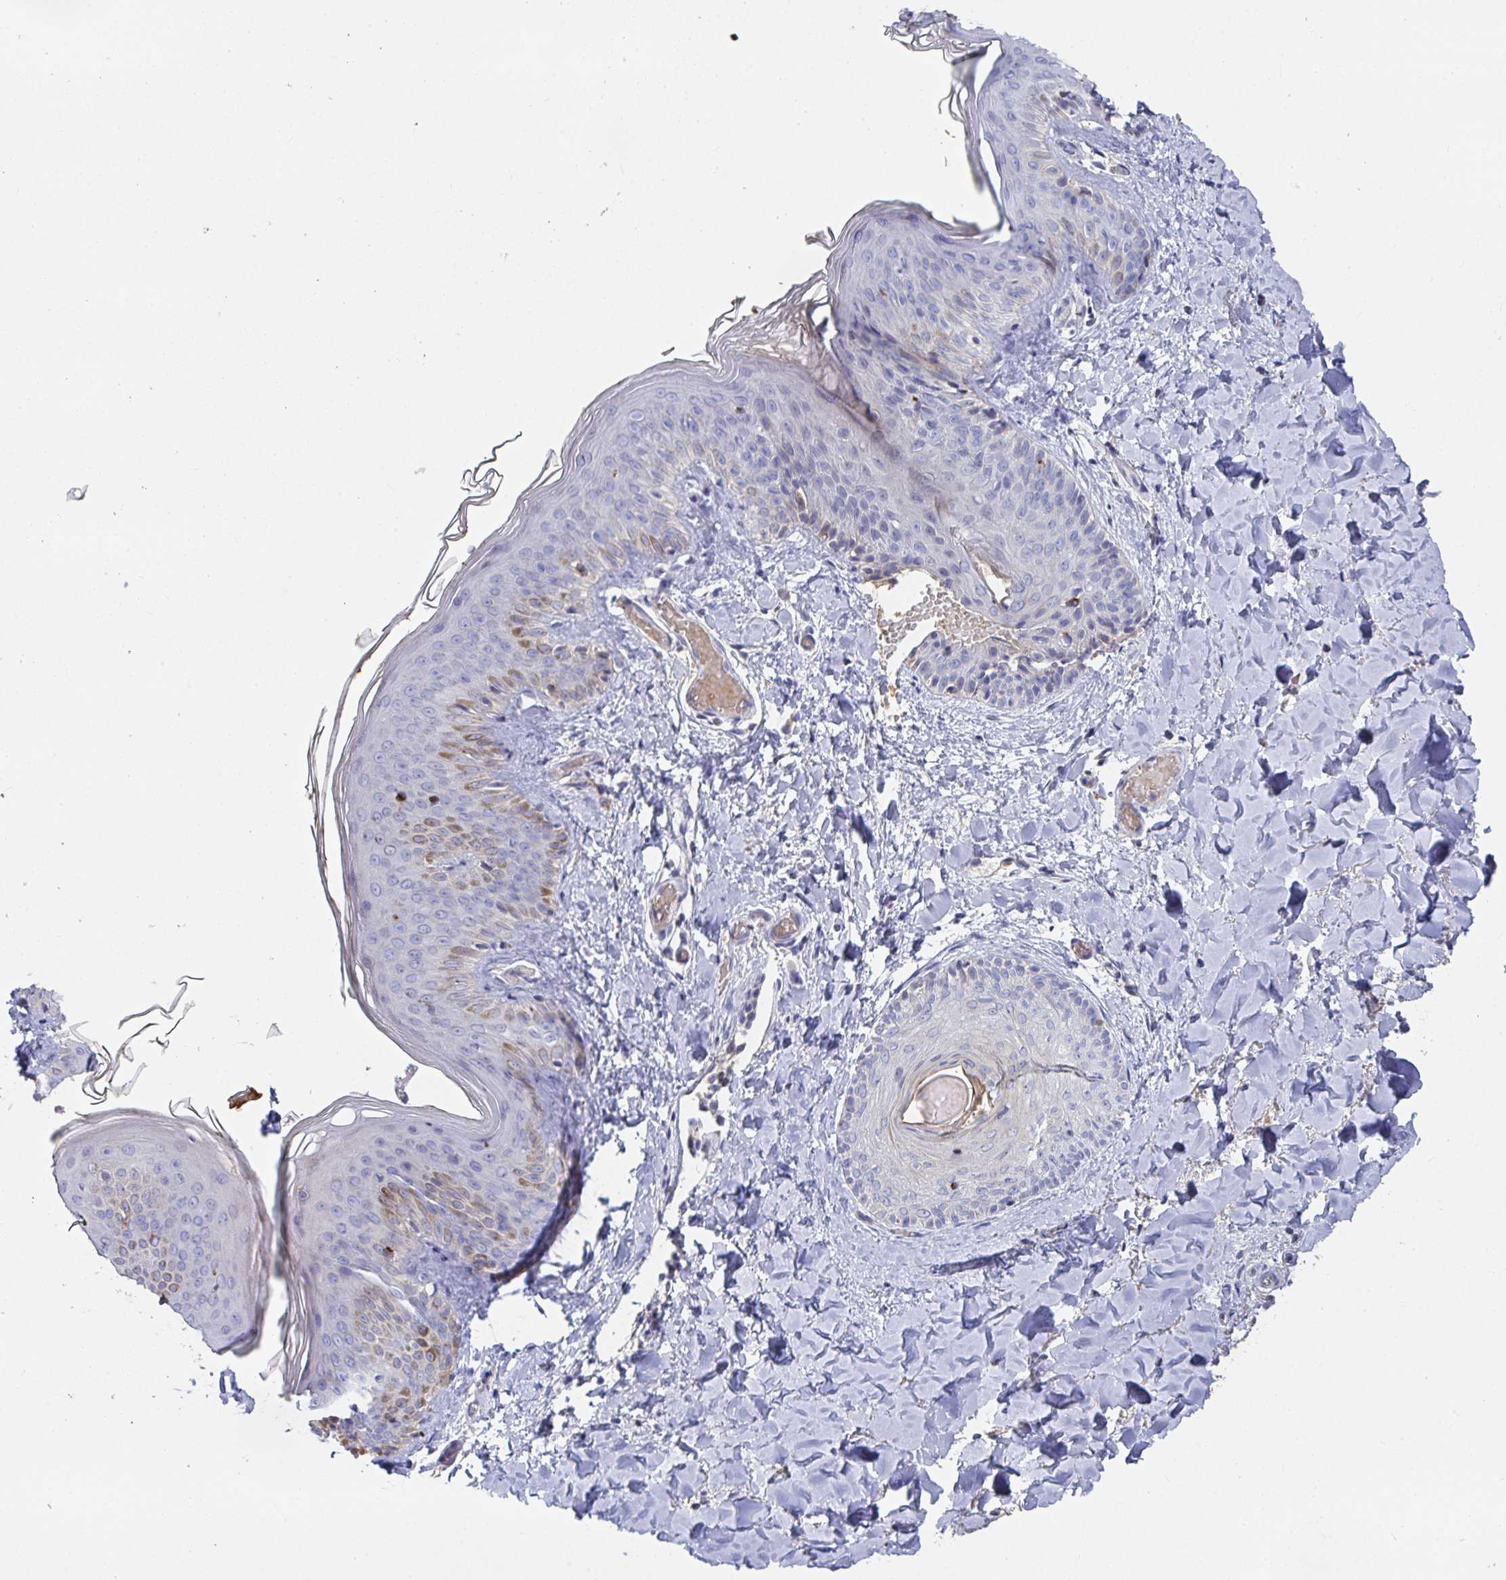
{"staining": {"intensity": "negative", "quantity": "none", "location": "none"}, "tissue": "skin", "cell_type": "Fibroblasts", "image_type": "normal", "snomed": [{"axis": "morphology", "description": "Normal tissue, NOS"}, {"axis": "topography", "description": "Skin"}], "caption": "Immunohistochemical staining of normal human skin demonstrates no significant positivity in fibroblasts. (DAB (3,3'-diaminobenzidine) immunohistochemistry (IHC), high magnification).", "gene": "ANO5", "patient": {"sex": "male", "age": 16}}